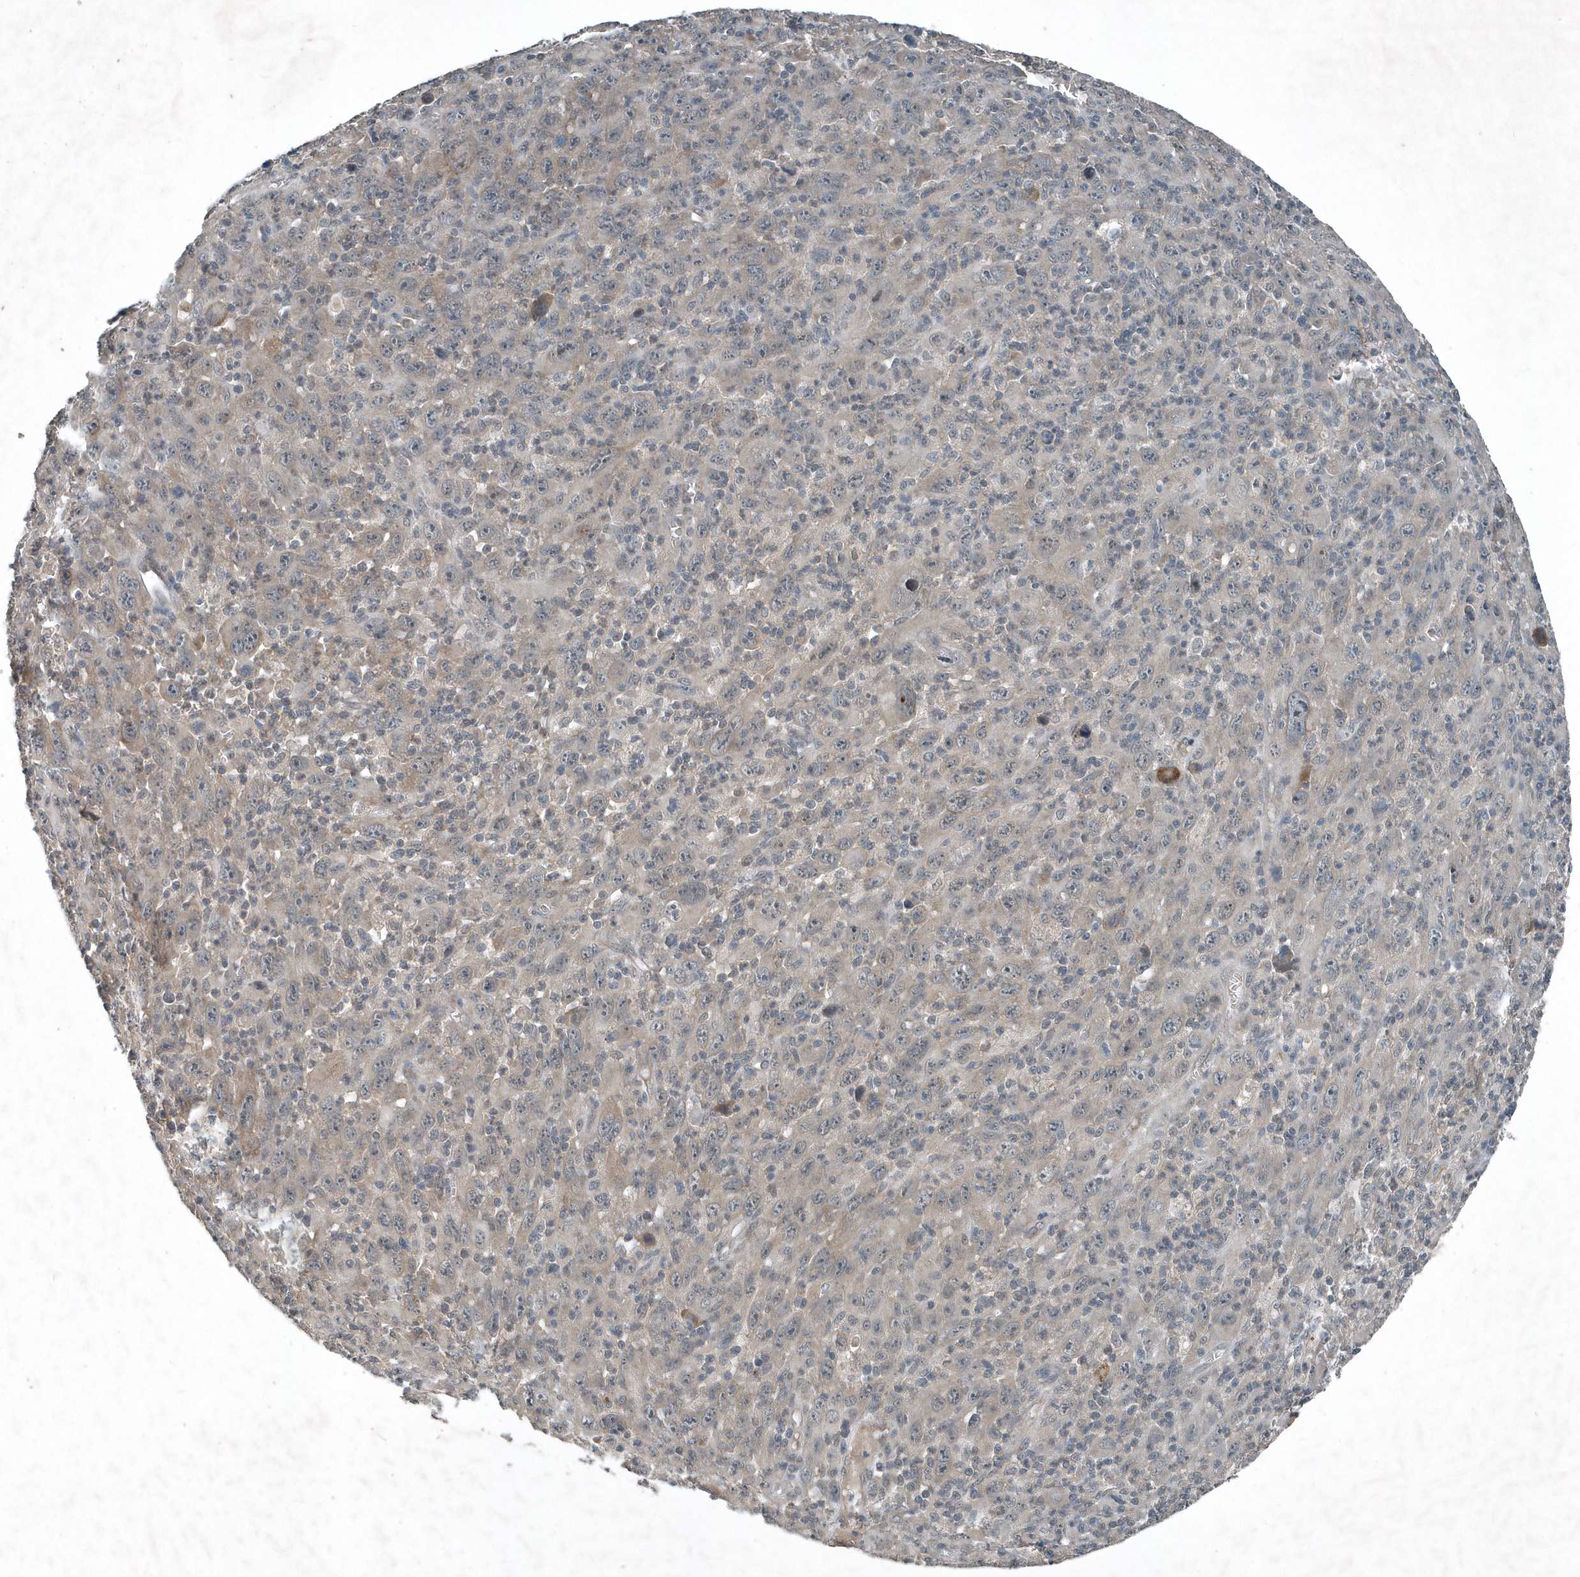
{"staining": {"intensity": "negative", "quantity": "none", "location": "none"}, "tissue": "melanoma", "cell_type": "Tumor cells", "image_type": "cancer", "snomed": [{"axis": "morphology", "description": "Malignant melanoma, Metastatic site"}, {"axis": "topography", "description": "Skin"}], "caption": "This is an IHC histopathology image of malignant melanoma (metastatic site). There is no positivity in tumor cells.", "gene": "SCFD2", "patient": {"sex": "female", "age": 56}}